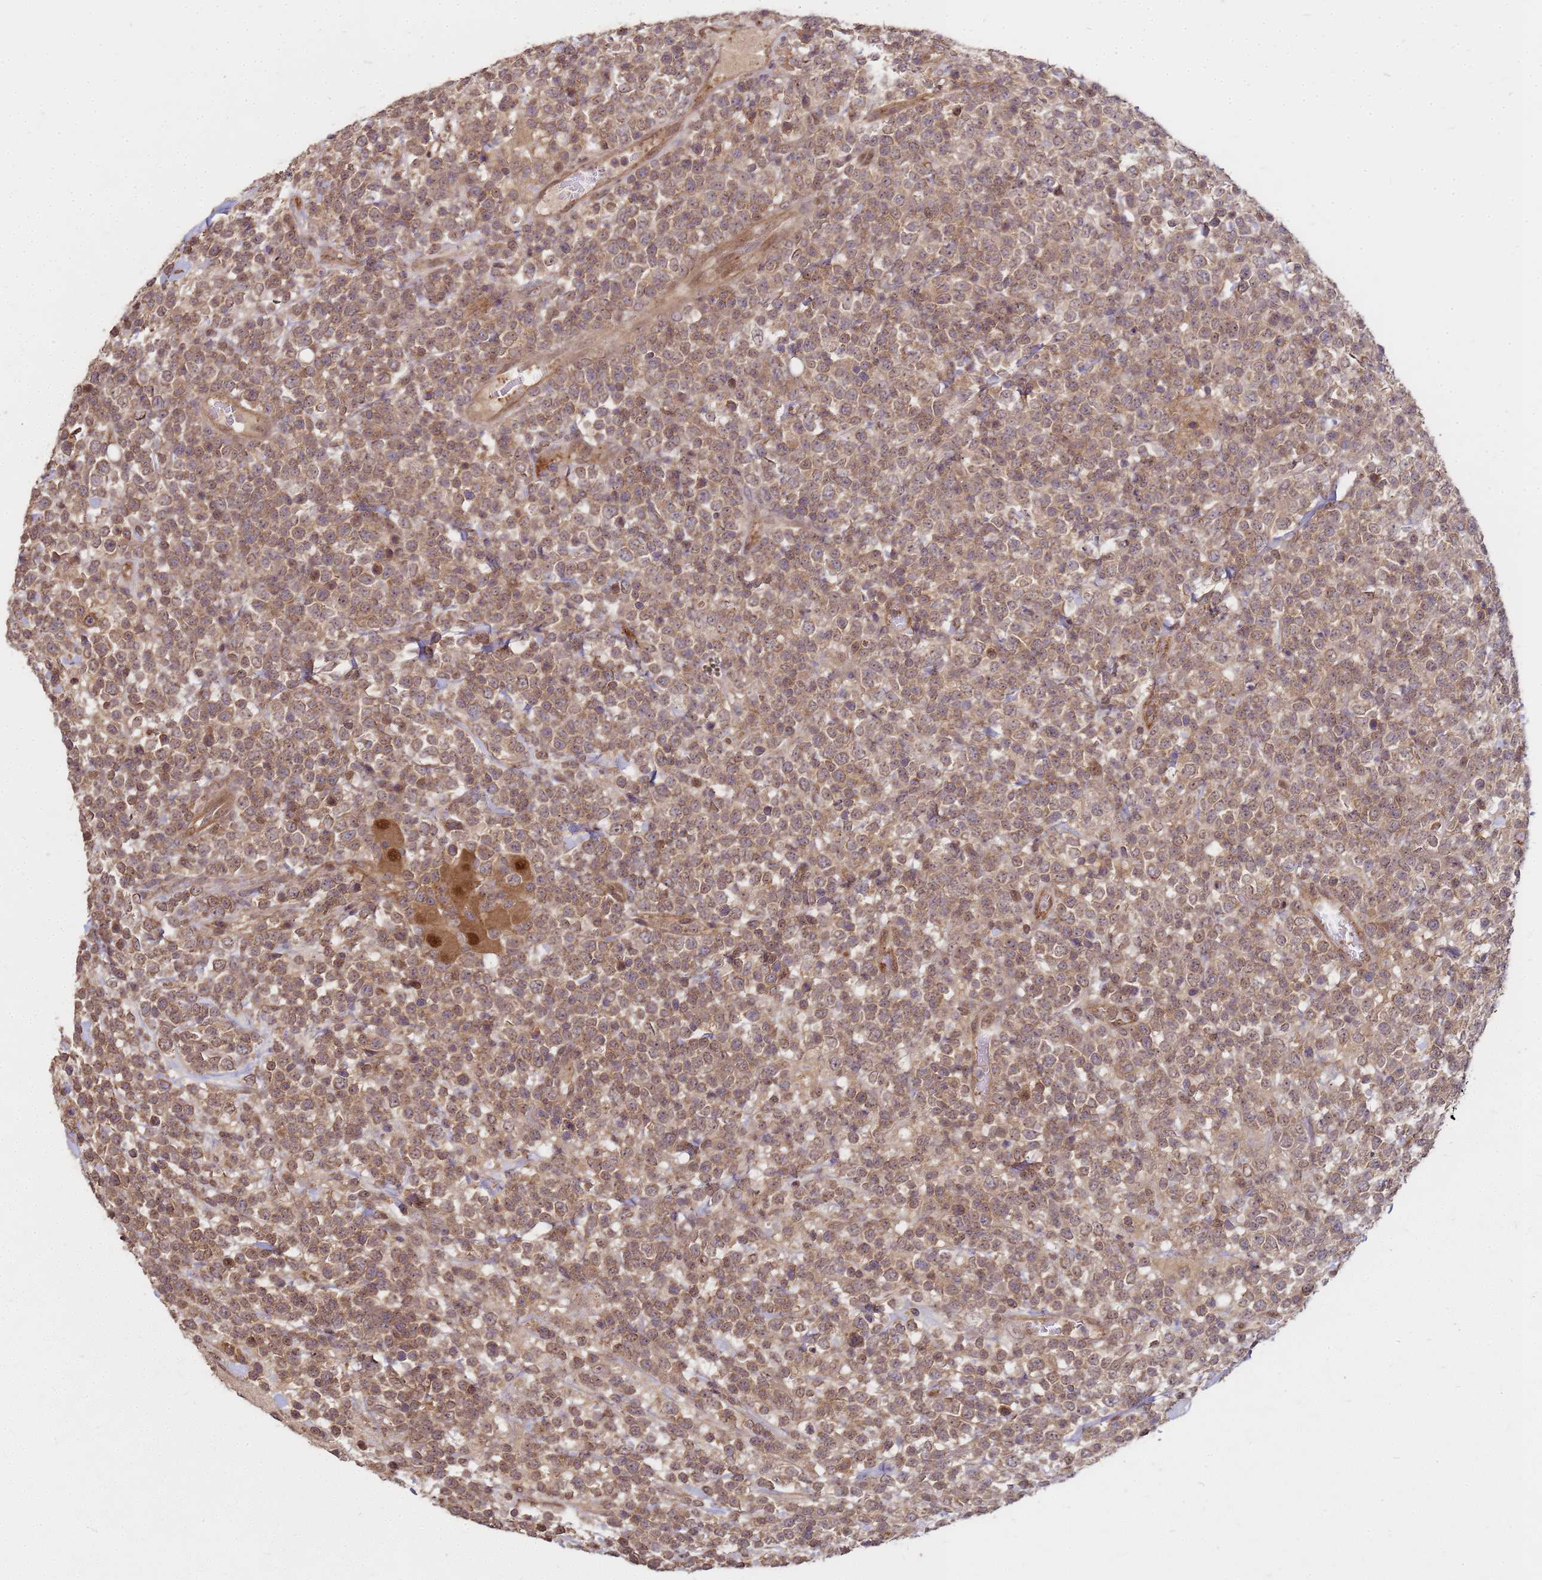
{"staining": {"intensity": "weak", "quantity": ">75%", "location": "cytoplasmic/membranous,nuclear"}, "tissue": "lymphoma", "cell_type": "Tumor cells", "image_type": "cancer", "snomed": [{"axis": "morphology", "description": "Malignant lymphoma, non-Hodgkin's type, High grade"}, {"axis": "topography", "description": "Colon"}], "caption": "Tumor cells show low levels of weak cytoplasmic/membranous and nuclear positivity in about >75% of cells in high-grade malignant lymphoma, non-Hodgkin's type.", "gene": "CRBN", "patient": {"sex": "female", "age": 53}}